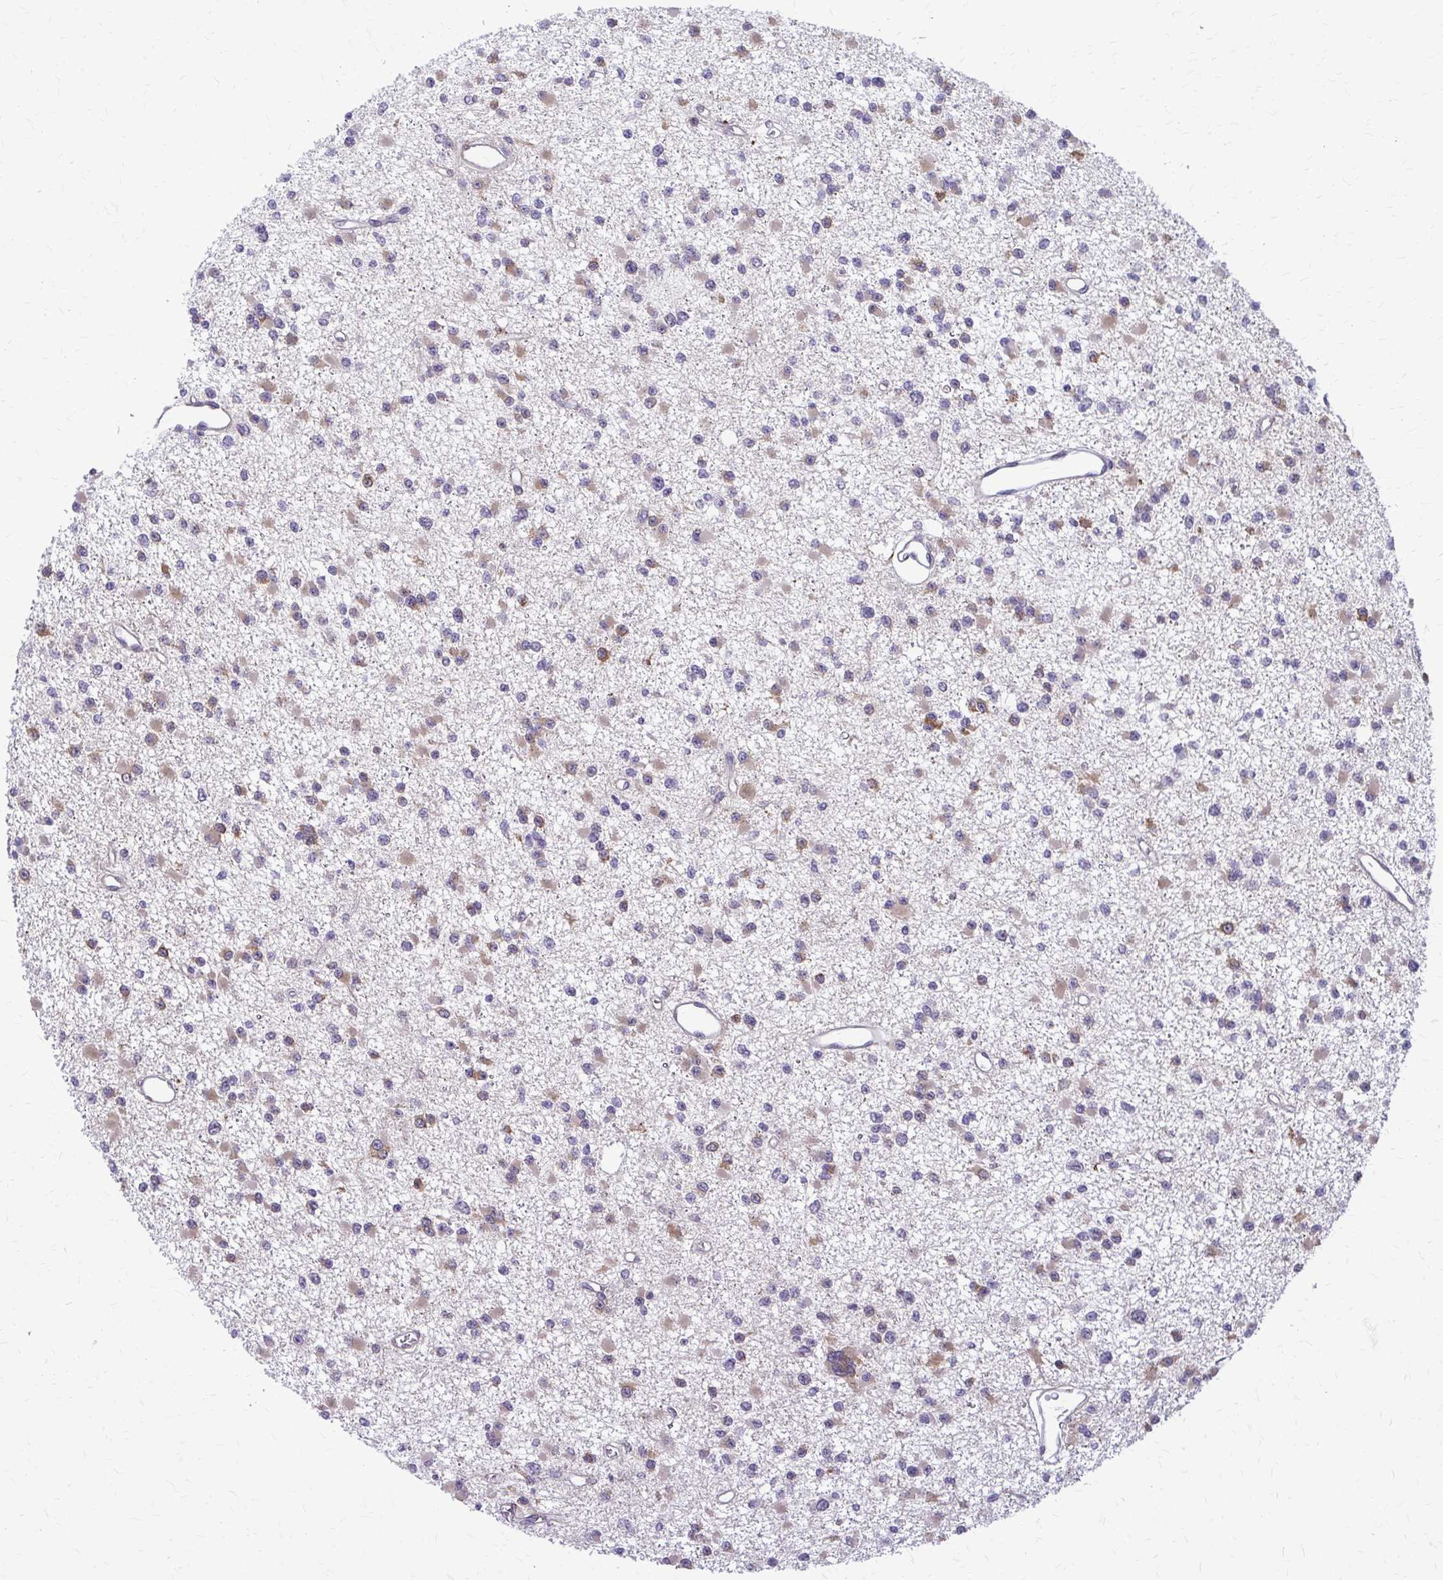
{"staining": {"intensity": "moderate", "quantity": "25%-75%", "location": "cytoplasmic/membranous"}, "tissue": "glioma", "cell_type": "Tumor cells", "image_type": "cancer", "snomed": [{"axis": "morphology", "description": "Glioma, malignant, Low grade"}, {"axis": "topography", "description": "Brain"}], "caption": "This is an image of immunohistochemistry (IHC) staining of glioma, which shows moderate positivity in the cytoplasmic/membranous of tumor cells.", "gene": "DEPP1", "patient": {"sex": "female", "age": 22}}